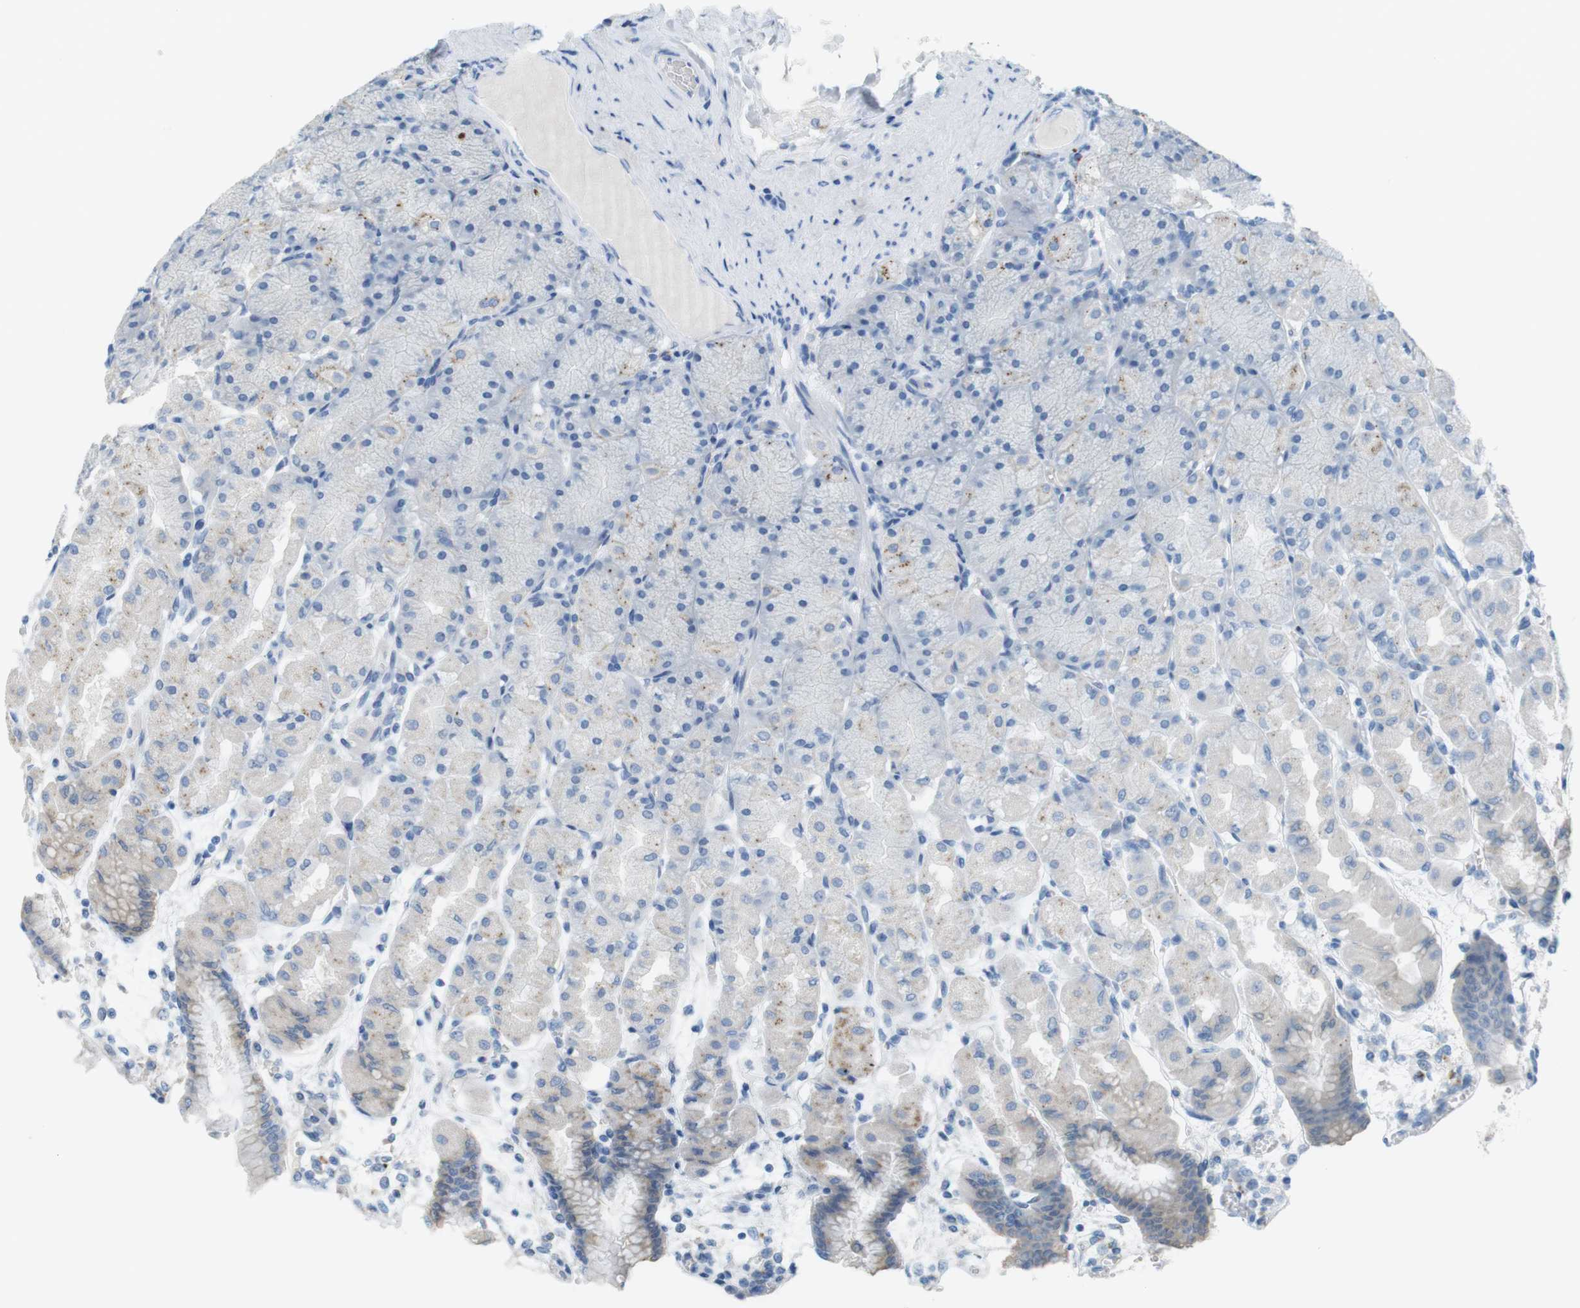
{"staining": {"intensity": "weak", "quantity": "<25%", "location": "cytoplasmic/membranous"}, "tissue": "stomach", "cell_type": "Glandular cells", "image_type": "normal", "snomed": [{"axis": "morphology", "description": "Normal tissue, NOS"}, {"axis": "topography", "description": "Stomach, upper"}], "caption": "IHC image of normal stomach: human stomach stained with DAB (3,3'-diaminobenzidine) shows no significant protein expression in glandular cells.", "gene": "YIPF1", "patient": {"sex": "female", "age": 56}}